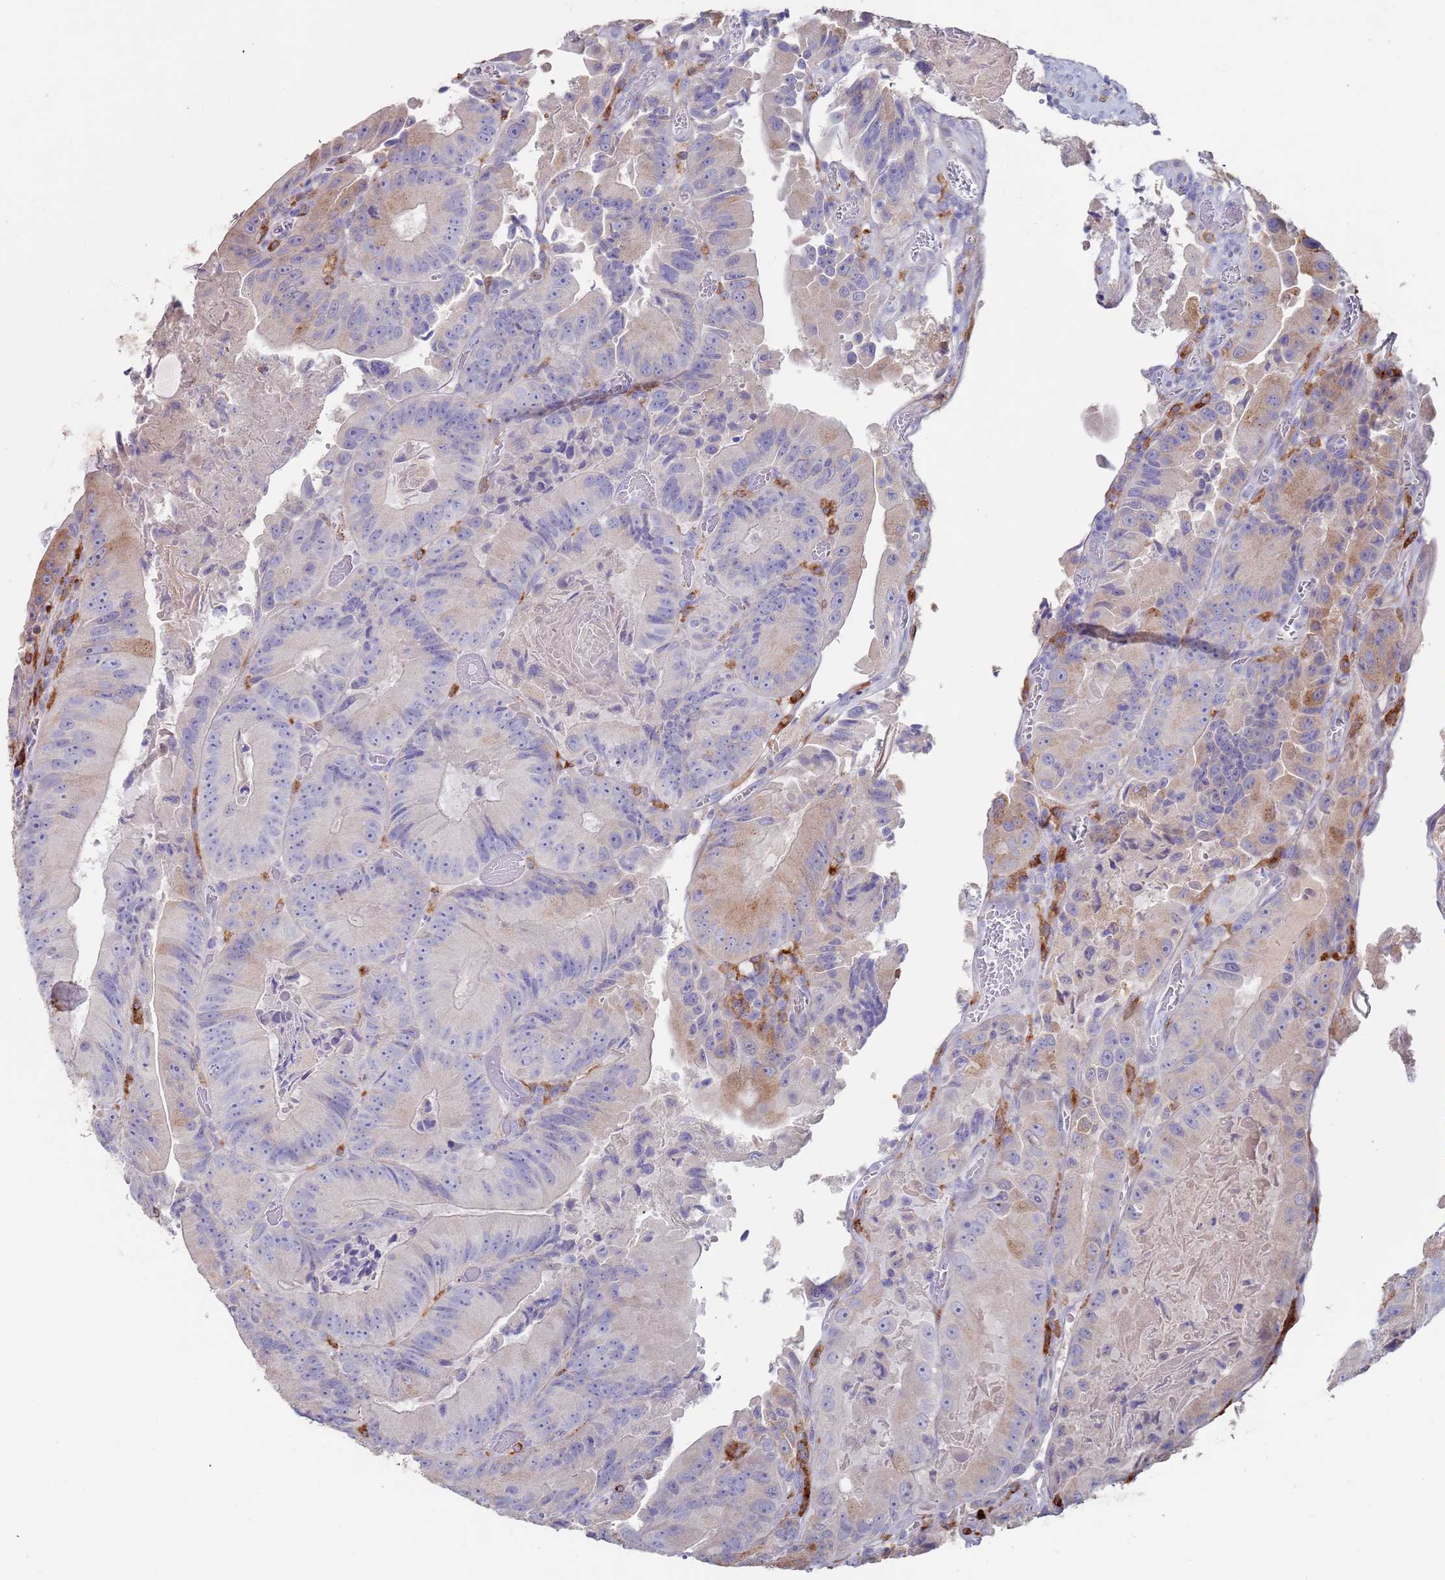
{"staining": {"intensity": "weak", "quantity": "<25%", "location": "cytoplasmic/membranous"}, "tissue": "colorectal cancer", "cell_type": "Tumor cells", "image_type": "cancer", "snomed": [{"axis": "morphology", "description": "Adenocarcinoma, NOS"}, {"axis": "topography", "description": "Colon"}], "caption": "This is an immunohistochemistry (IHC) micrograph of human colorectal cancer. There is no staining in tumor cells.", "gene": "GREB1L", "patient": {"sex": "female", "age": 86}}